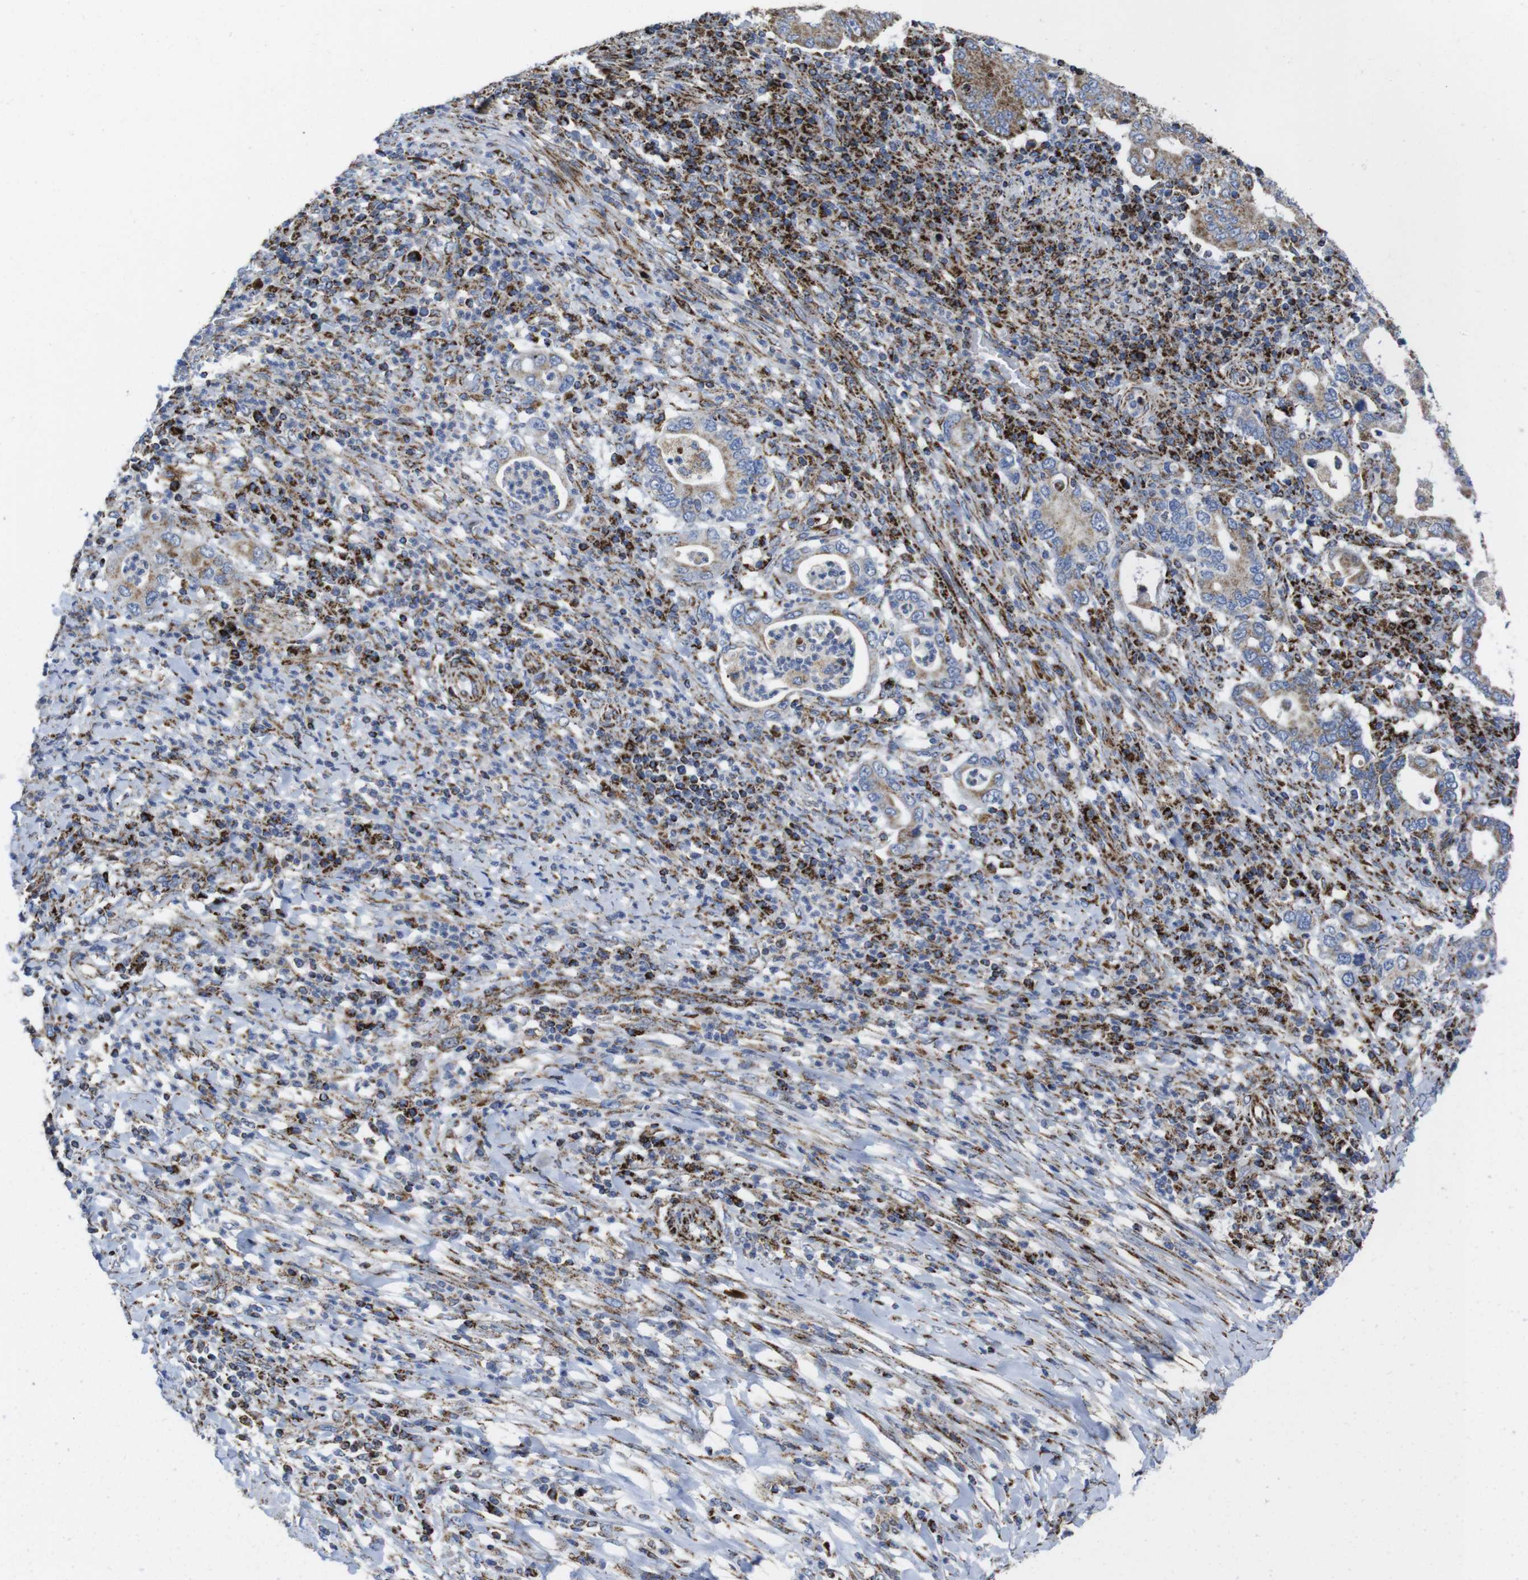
{"staining": {"intensity": "moderate", "quantity": ">75%", "location": "cytoplasmic/membranous"}, "tissue": "stomach cancer", "cell_type": "Tumor cells", "image_type": "cancer", "snomed": [{"axis": "morphology", "description": "Normal tissue, NOS"}, {"axis": "morphology", "description": "Adenocarcinoma, NOS"}, {"axis": "topography", "description": "Esophagus"}, {"axis": "topography", "description": "Stomach, upper"}, {"axis": "topography", "description": "Peripheral nerve tissue"}], "caption": "Moderate cytoplasmic/membranous positivity for a protein is identified in about >75% of tumor cells of adenocarcinoma (stomach) using immunohistochemistry (IHC).", "gene": "TMEM192", "patient": {"sex": "male", "age": 62}}